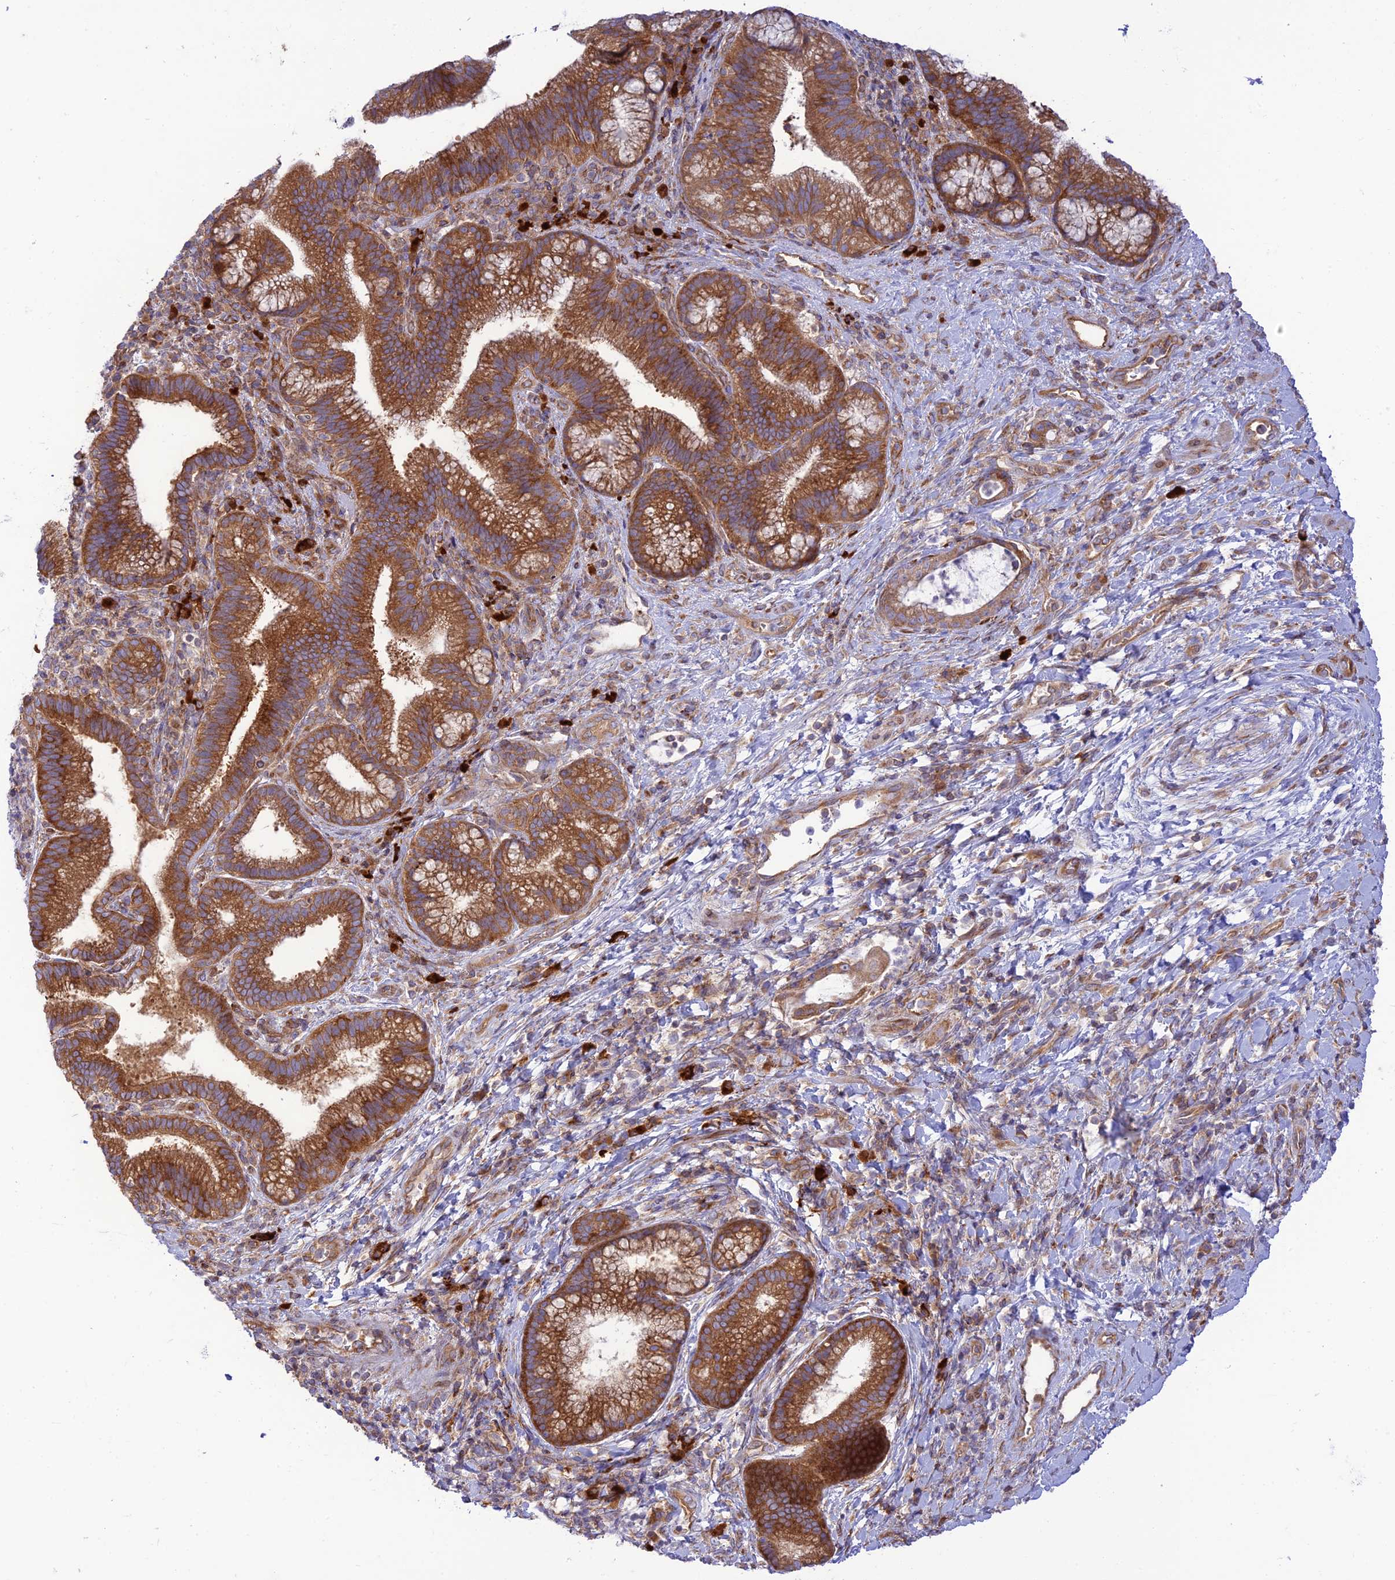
{"staining": {"intensity": "strong", "quantity": ">75%", "location": "cytoplasmic/membranous"}, "tissue": "pancreatic cancer", "cell_type": "Tumor cells", "image_type": "cancer", "snomed": [{"axis": "morphology", "description": "Normal tissue, NOS"}, {"axis": "morphology", "description": "Adenocarcinoma, NOS"}, {"axis": "topography", "description": "Pancreas"}], "caption": "Adenocarcinoma (pancreatic) stained with a brown dye shows strong cytoplasmic/membranous positive positivity in approximately >75% of tumor cells.", "gene": "PIMREG", "patient": {"sex": "female", "age": 55}}